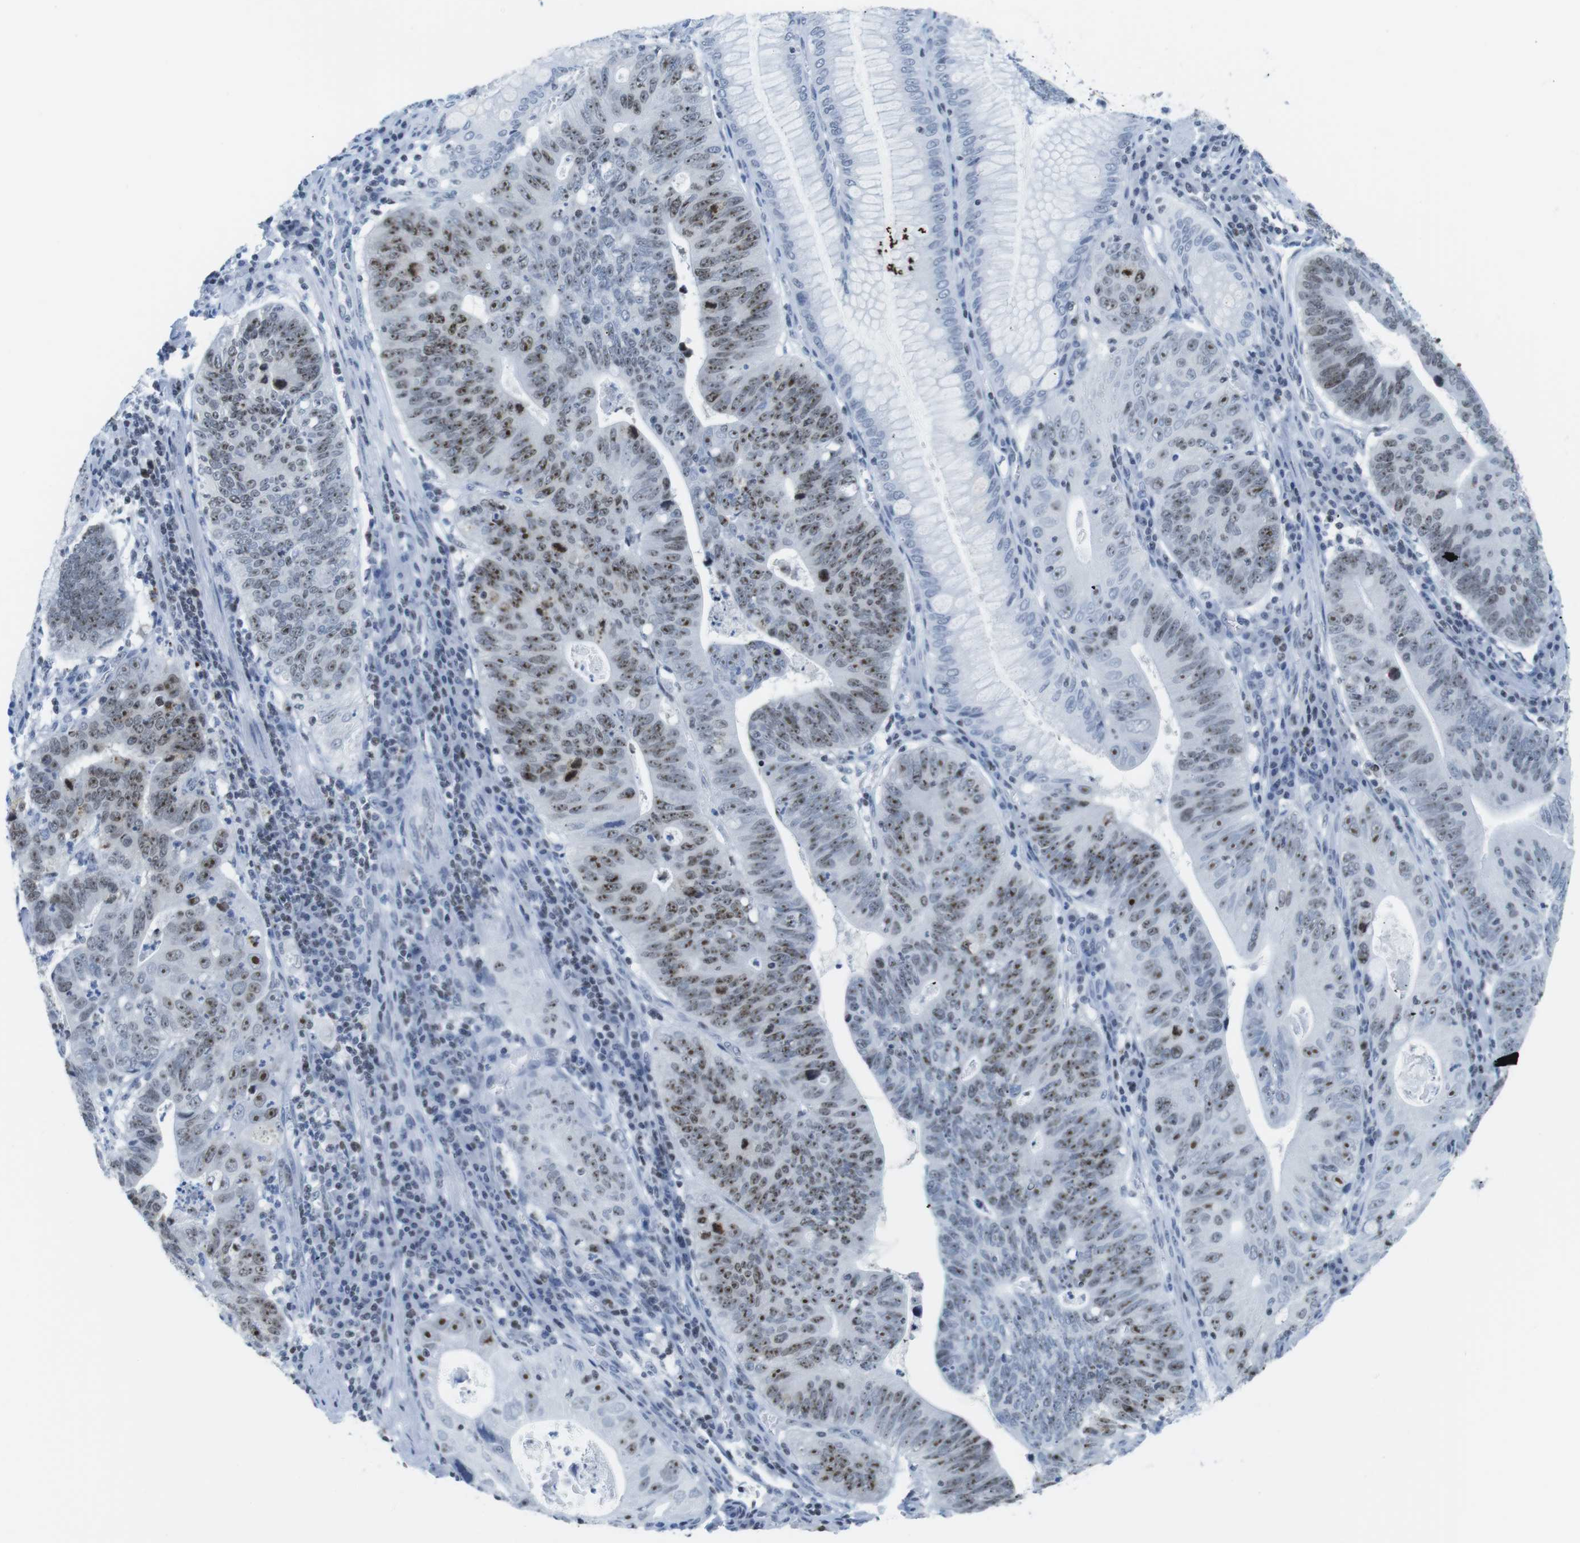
{"staining": {"intensity": "moderate", "quantity": "25%-75%", "location": "nuclear"}, "tissue": "stomach cancer", "cell_type": "Tumor cells", "image_type": "cancer", "snomed": [{"axis": "morphology", "description": "Adenocarcinoma, NOS"}, {"axis": "topography", "description": "Stomach"}], "caption": "Stomach adenocarcinoma stained with DAB (3,3'-diaminobenzidine) immunohistochemistry (IHC) displays medium levels of moderate nuclear expression in approximately 25%-75% of tumor cells. (brown staining indicates protein expression, while blue staining denotes nuclei).", "gene": "NIFK", "patient": {"sex": "male", "age": 59}}